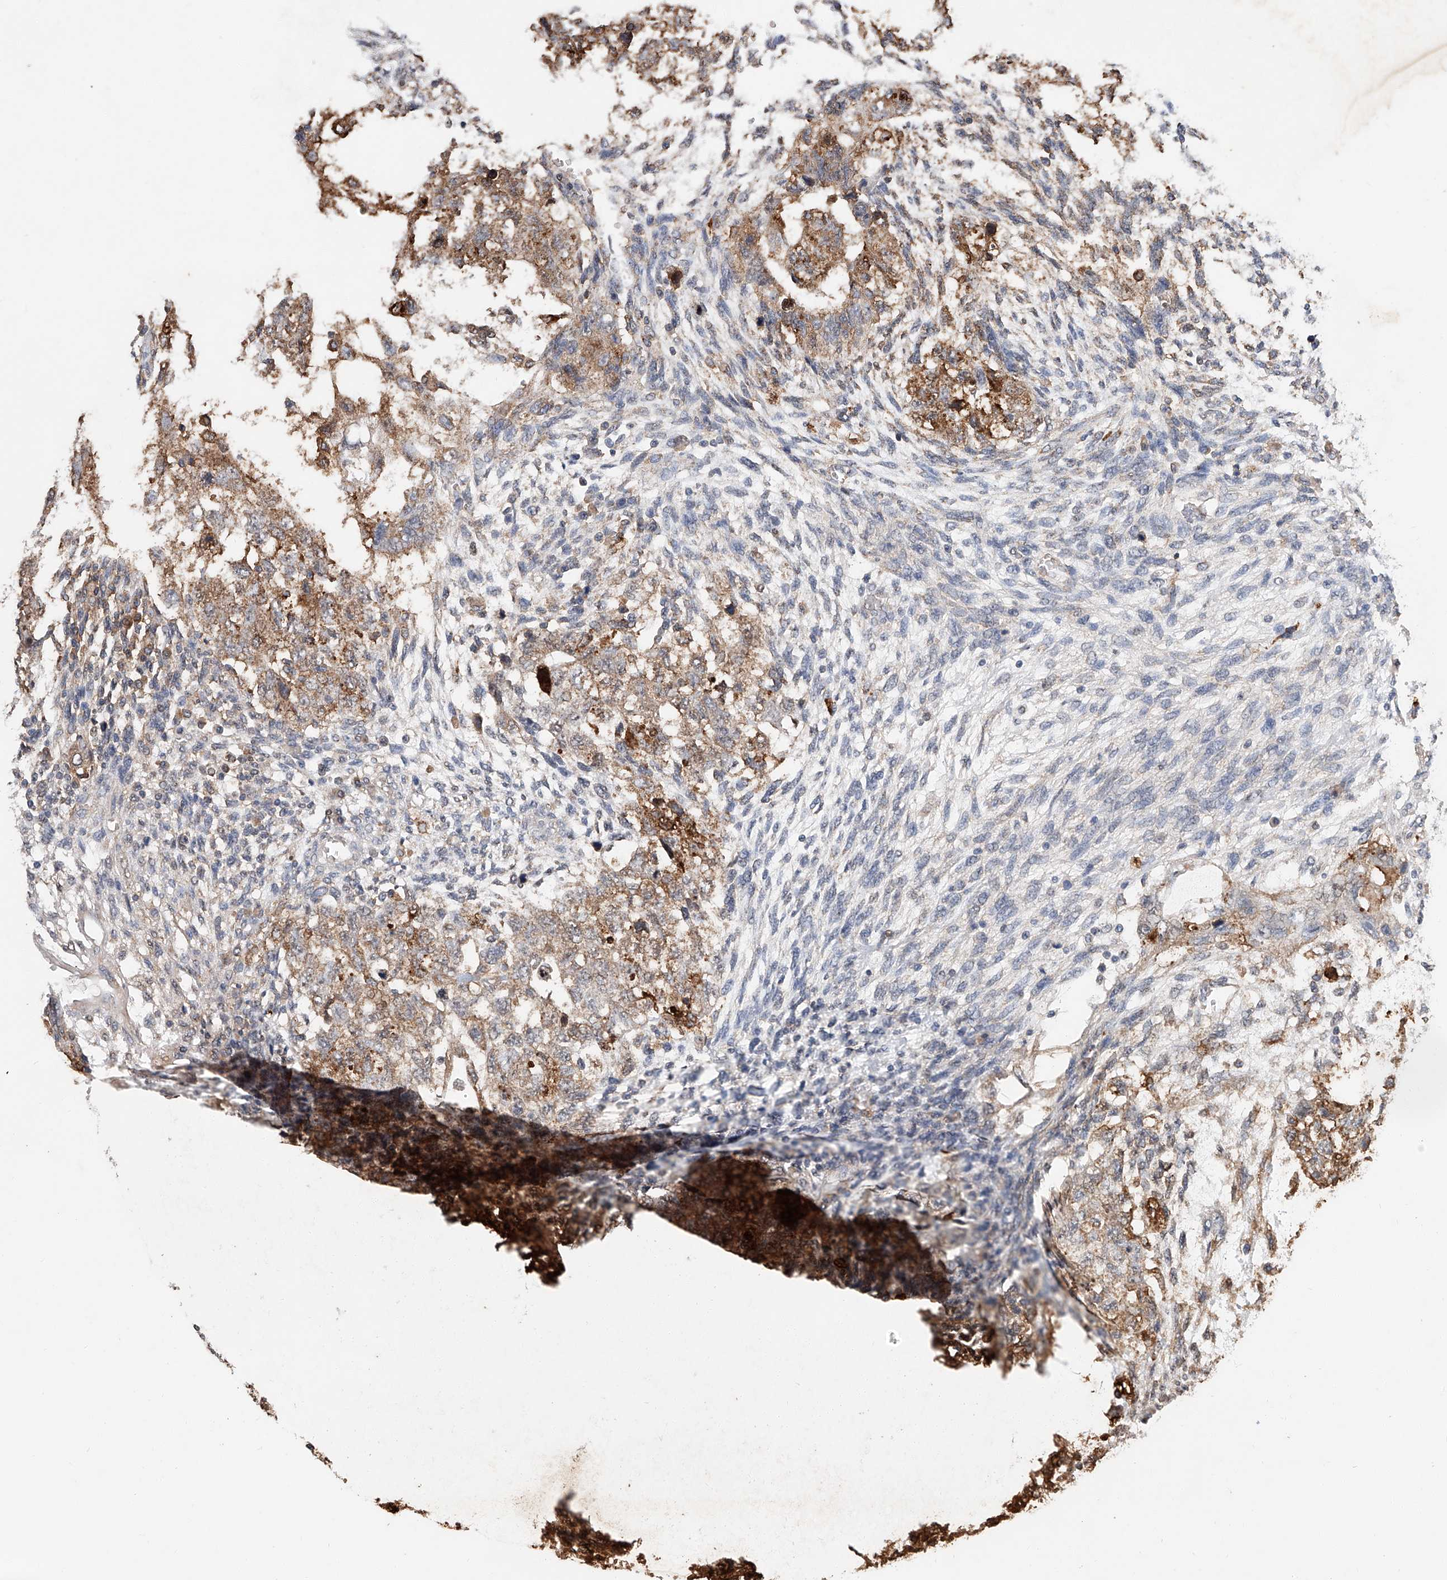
{"staining": {"intensity": "moderate", "quantity": ">75%", "location": "cytoplasmic/membranous"}, "tissue": "testis cancer", "cell_type": "Tumor cells", "image_type": "cancer", "snomed": [{"axis": "morphology", "description": "Normal tissue, NOS"}, {"axis": "morphology", "description": "Carcinoma, Embryonal, NOS"}, {"axis": "topography", "description": "Testis"}], "caption": "Testis cancer stained for a protein (brown) shows moderate cytoplasmic/membranous positive expression in approximately >75% of tumor cells.", "gene": "CTDP1", "patient": {"sex": "male", "age": 36}}